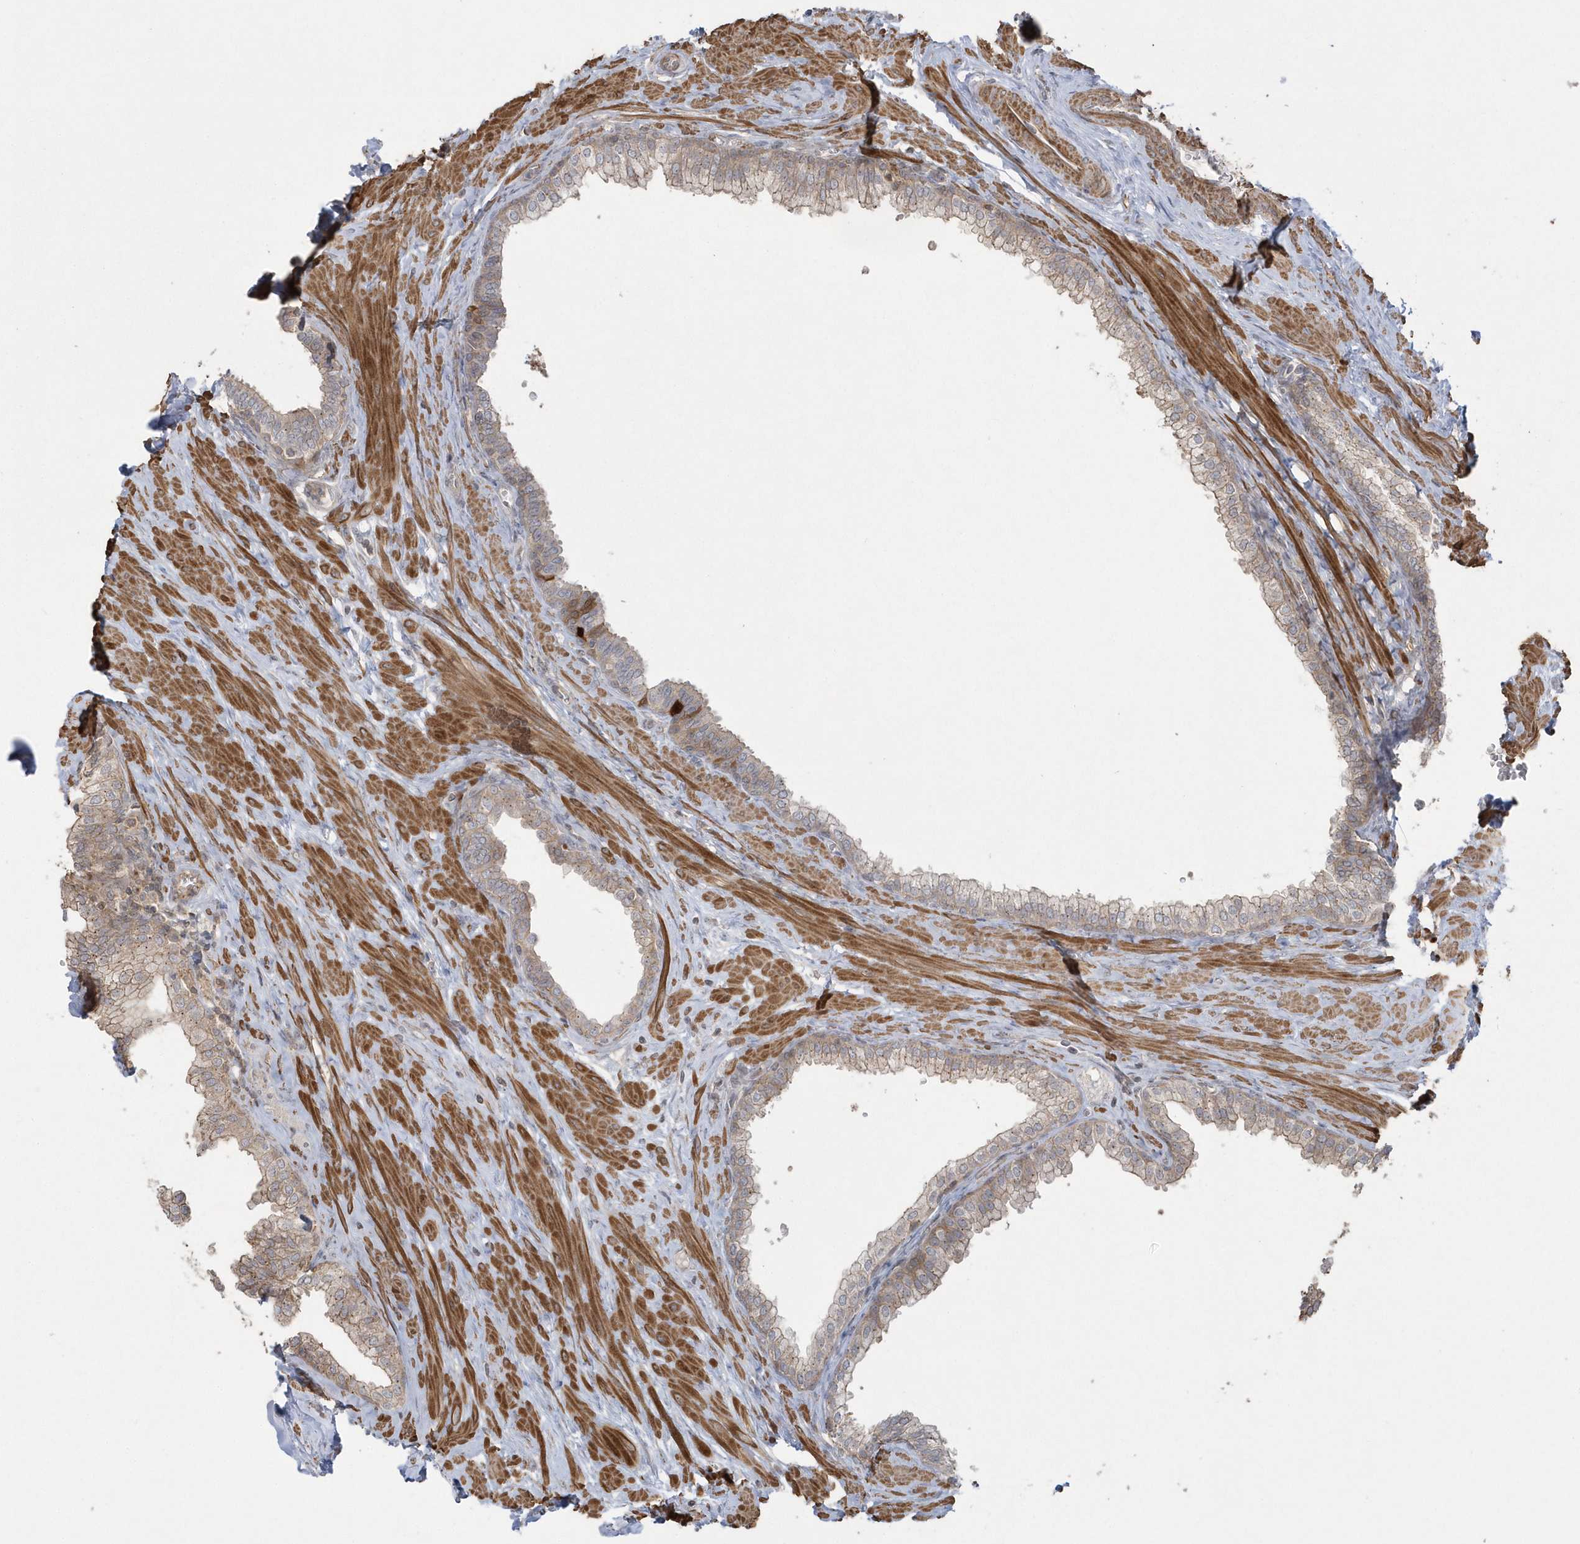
{"staining": {"intensity": "weak", "quantity": "25%-75%", "location": "cytoplasmic/membranous"}, "tissue": "prostate", "cell_type": "Glandular cells", "image_type": "normal", "snomed": [{"axis": "morphology", "description": "Normal tissue, NOS"}, {"axis": "morphology", "description": "Urothelial carcinoma, Low grade"}, {"axis": "topography", "description": "Urinary bladder"}, {"axis": "topography", "description": "Prostate"}], "caption": "Immunohistochemical staining of benign human prostate demonstrates 25%-75% levels of weak cytoplasmic/membranous protein staining in approximately 25%-75% of glandular cells. (DAB IHC, brown staining for protein, blue staining for nuclei).", "gene": "ARMC8", "patient": {"sex": "male", "age": 60}}